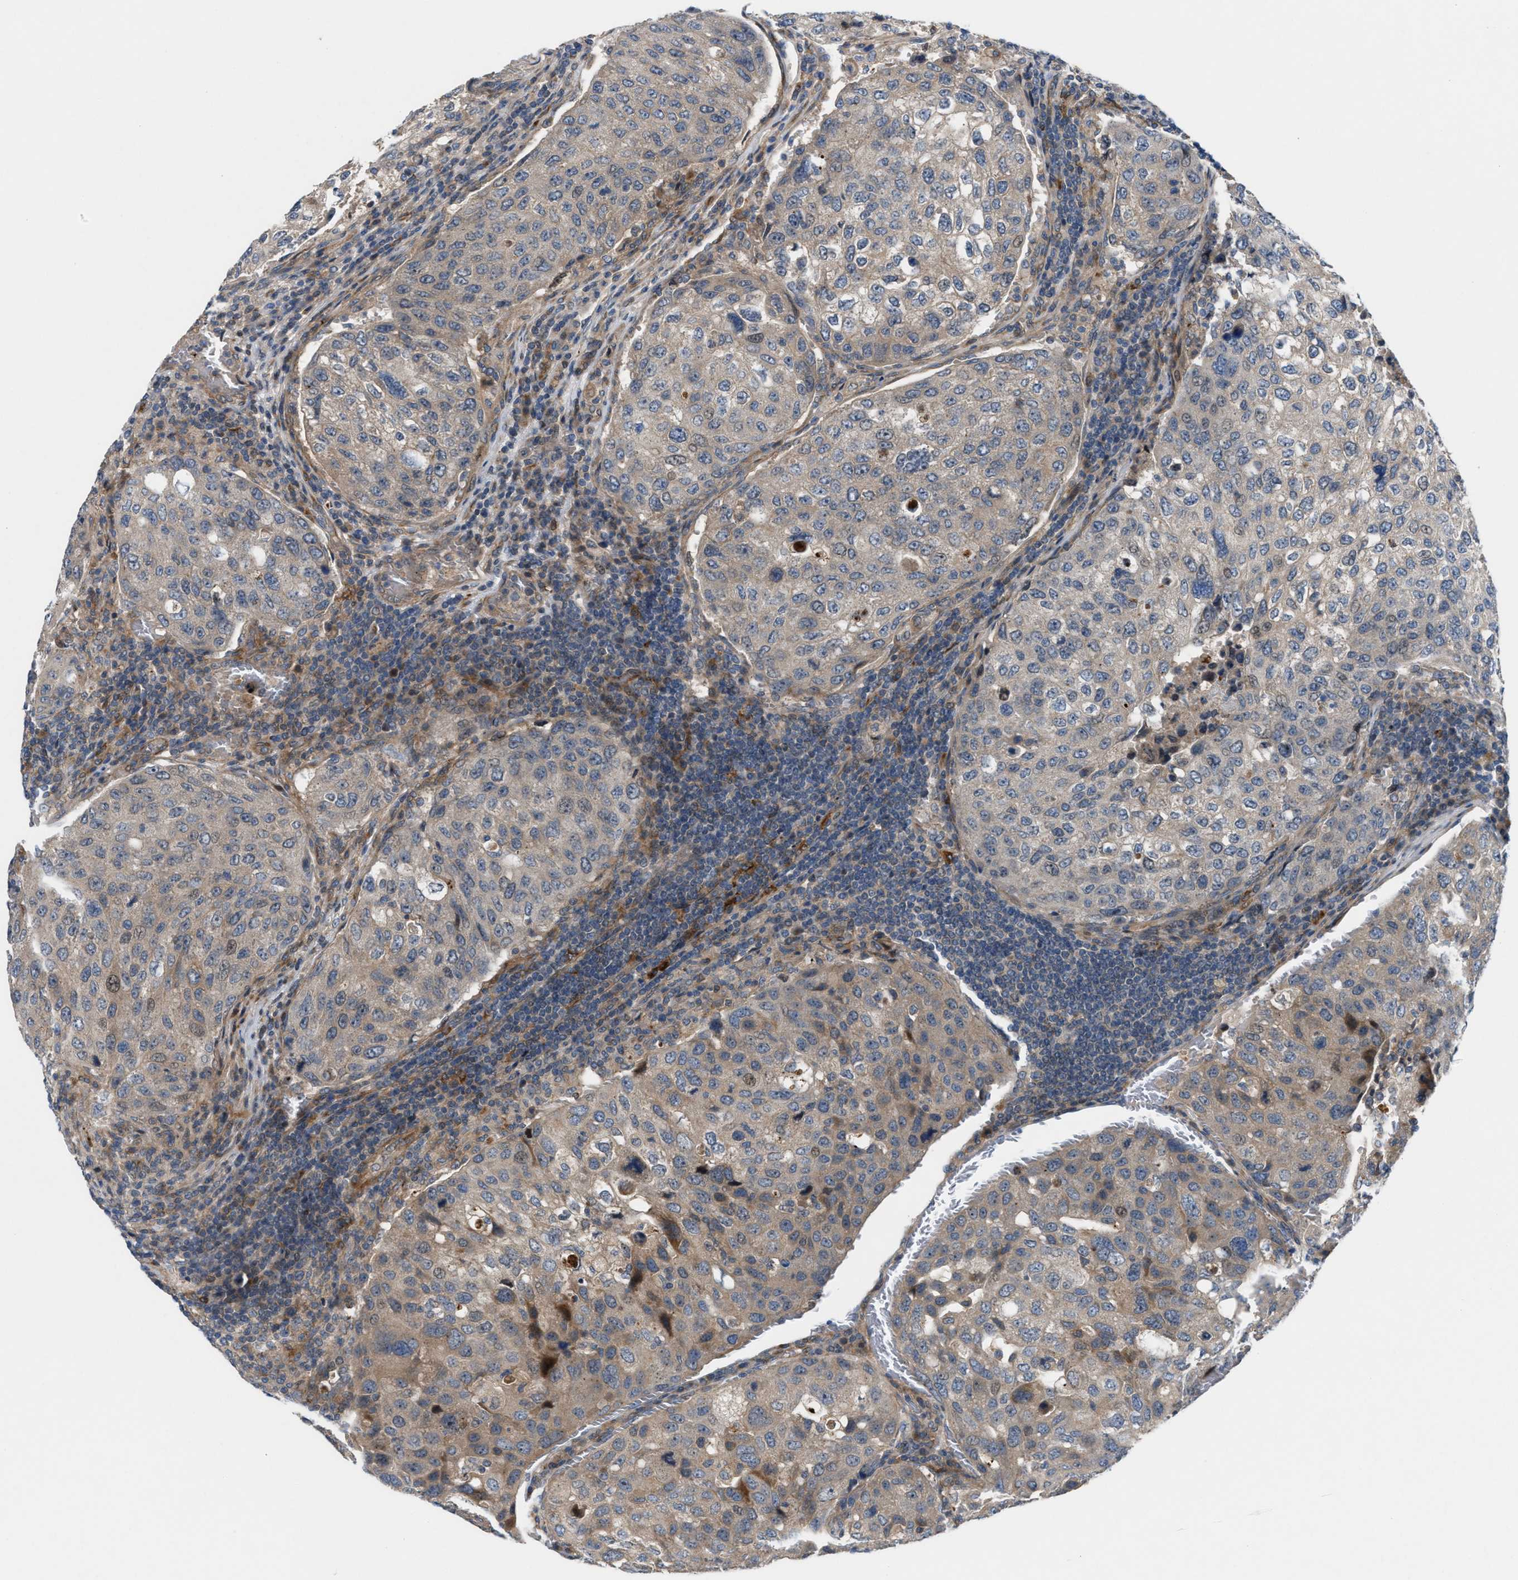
{"staining": {"intensity": "moderate", "quantity": "<25%", "location": "cytoplasmic/membranous"}, "tissue": "urothelial cancer", "cell_type": "Tumor cells", "image_type": "cancer", "snomed": [{"axis": "morphology", "description": "Urothelial carcinoma, High grade"}, {"axis": "topography", "description": "Lymph node"}, {"axis": "topography", "description": "Urinary bladder"}], "caption": "Protein expression analysis of human urothelial cancer reveals moderate cytoplasmic/membranous expression in about <25% of tumor cells.", "gene": "CYB5D1", "patient": {"sex": "male", "age": 51}}